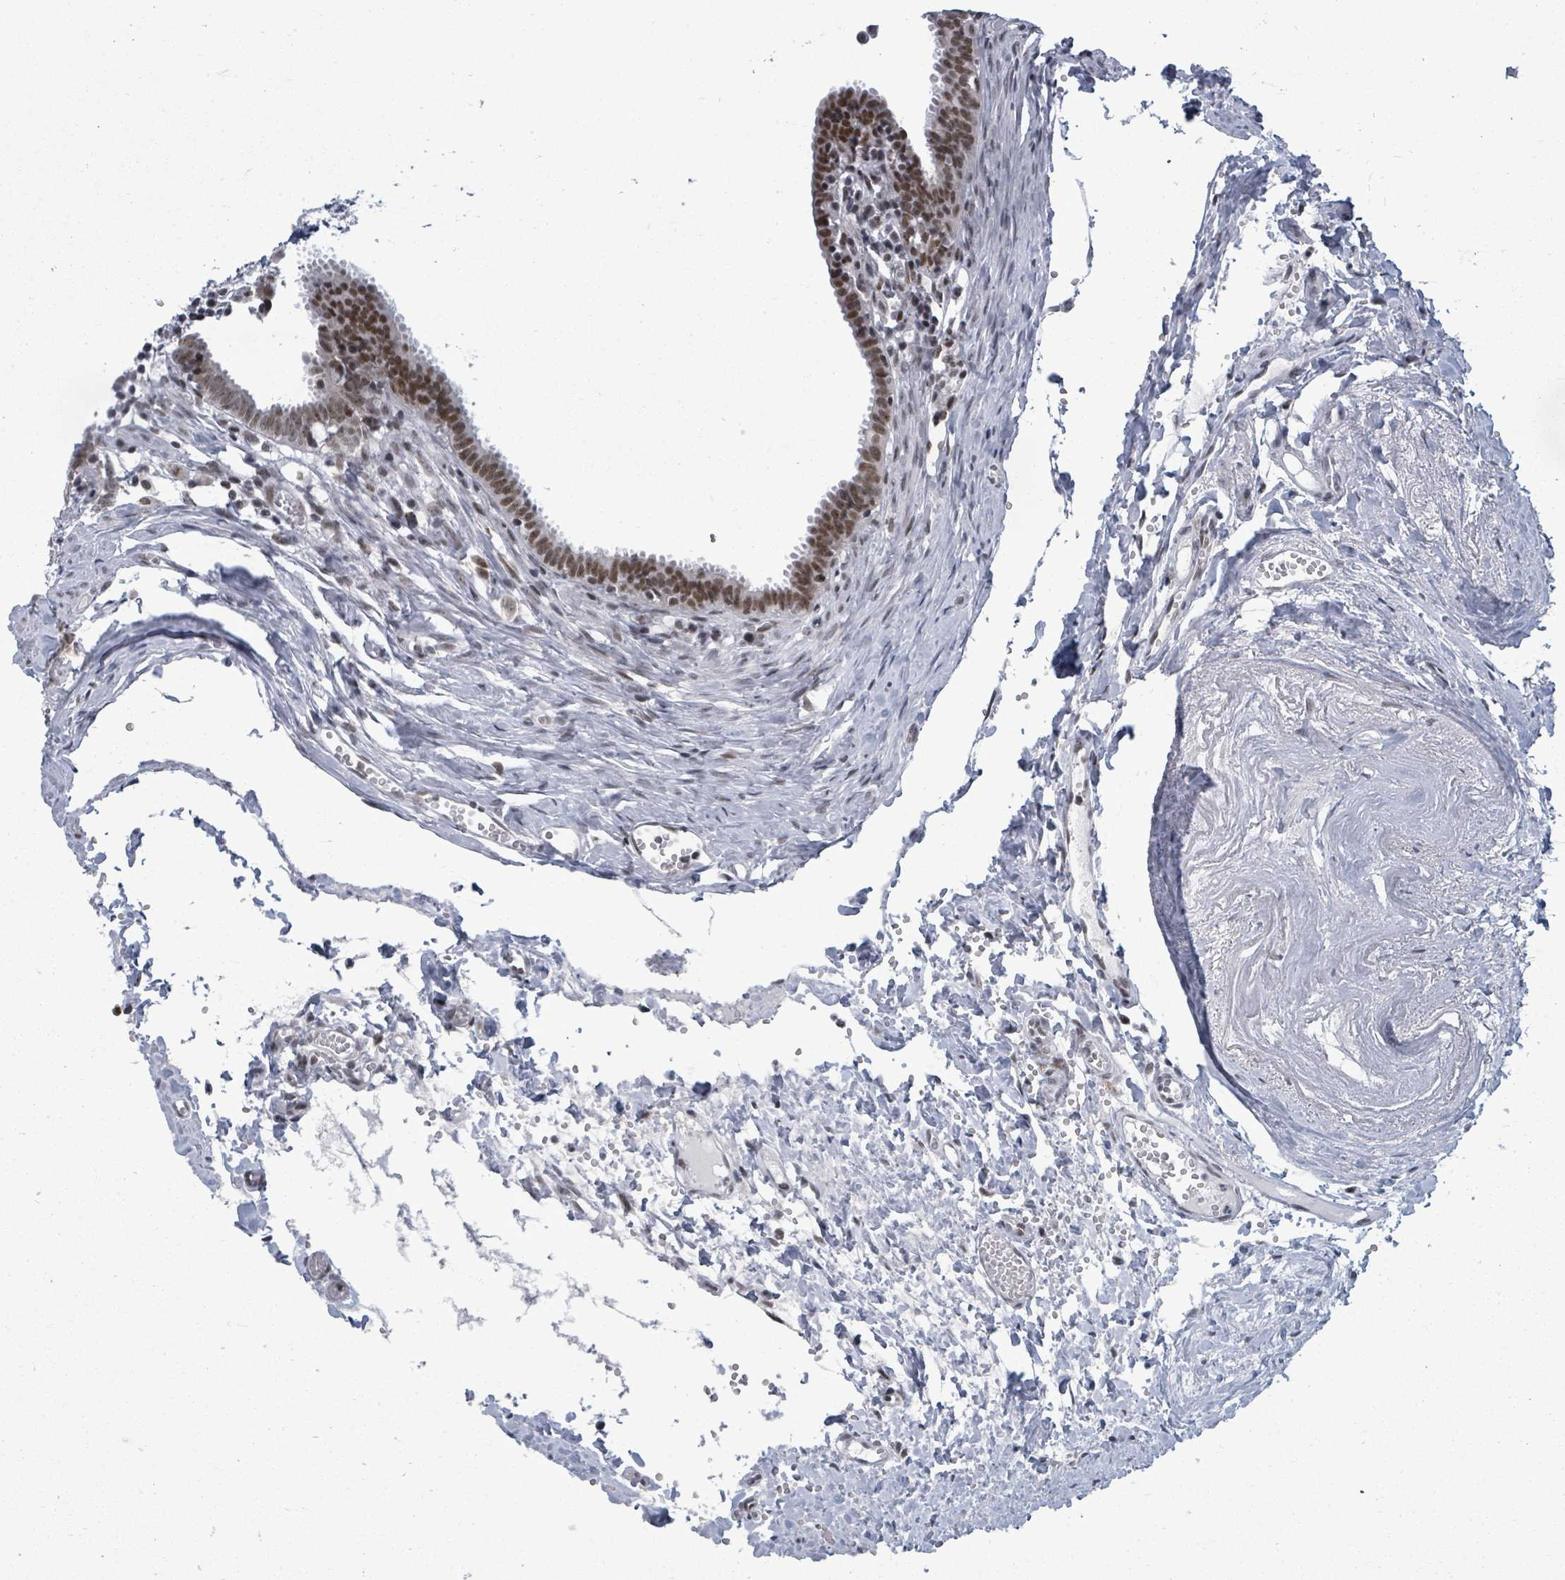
{"staining": {"intensity": "strong", "quantity": "25%-75%", "location": "nuclear"}, "tissue": "fallopian tube", "cell_type": "Glandular cells", "image_type": "normal", "snomed": [{"axis": "morphology", "description": "Normal tissue, NOS"}, {"axis": "morphology", "description": "Carcinoma, NOS"}, {"axis": "topography", "description": "Fallopian tube"}, {"axis": "topography", "description": "Ovary"}], "caption": "Brown immunohistochemical staining in normal human fallopian tube demonstrates strong nuclear staining in approximately 25%-75% of glandular cells.", "gene": "BIVM", "patient": {"sex": "female", "age": 59}}